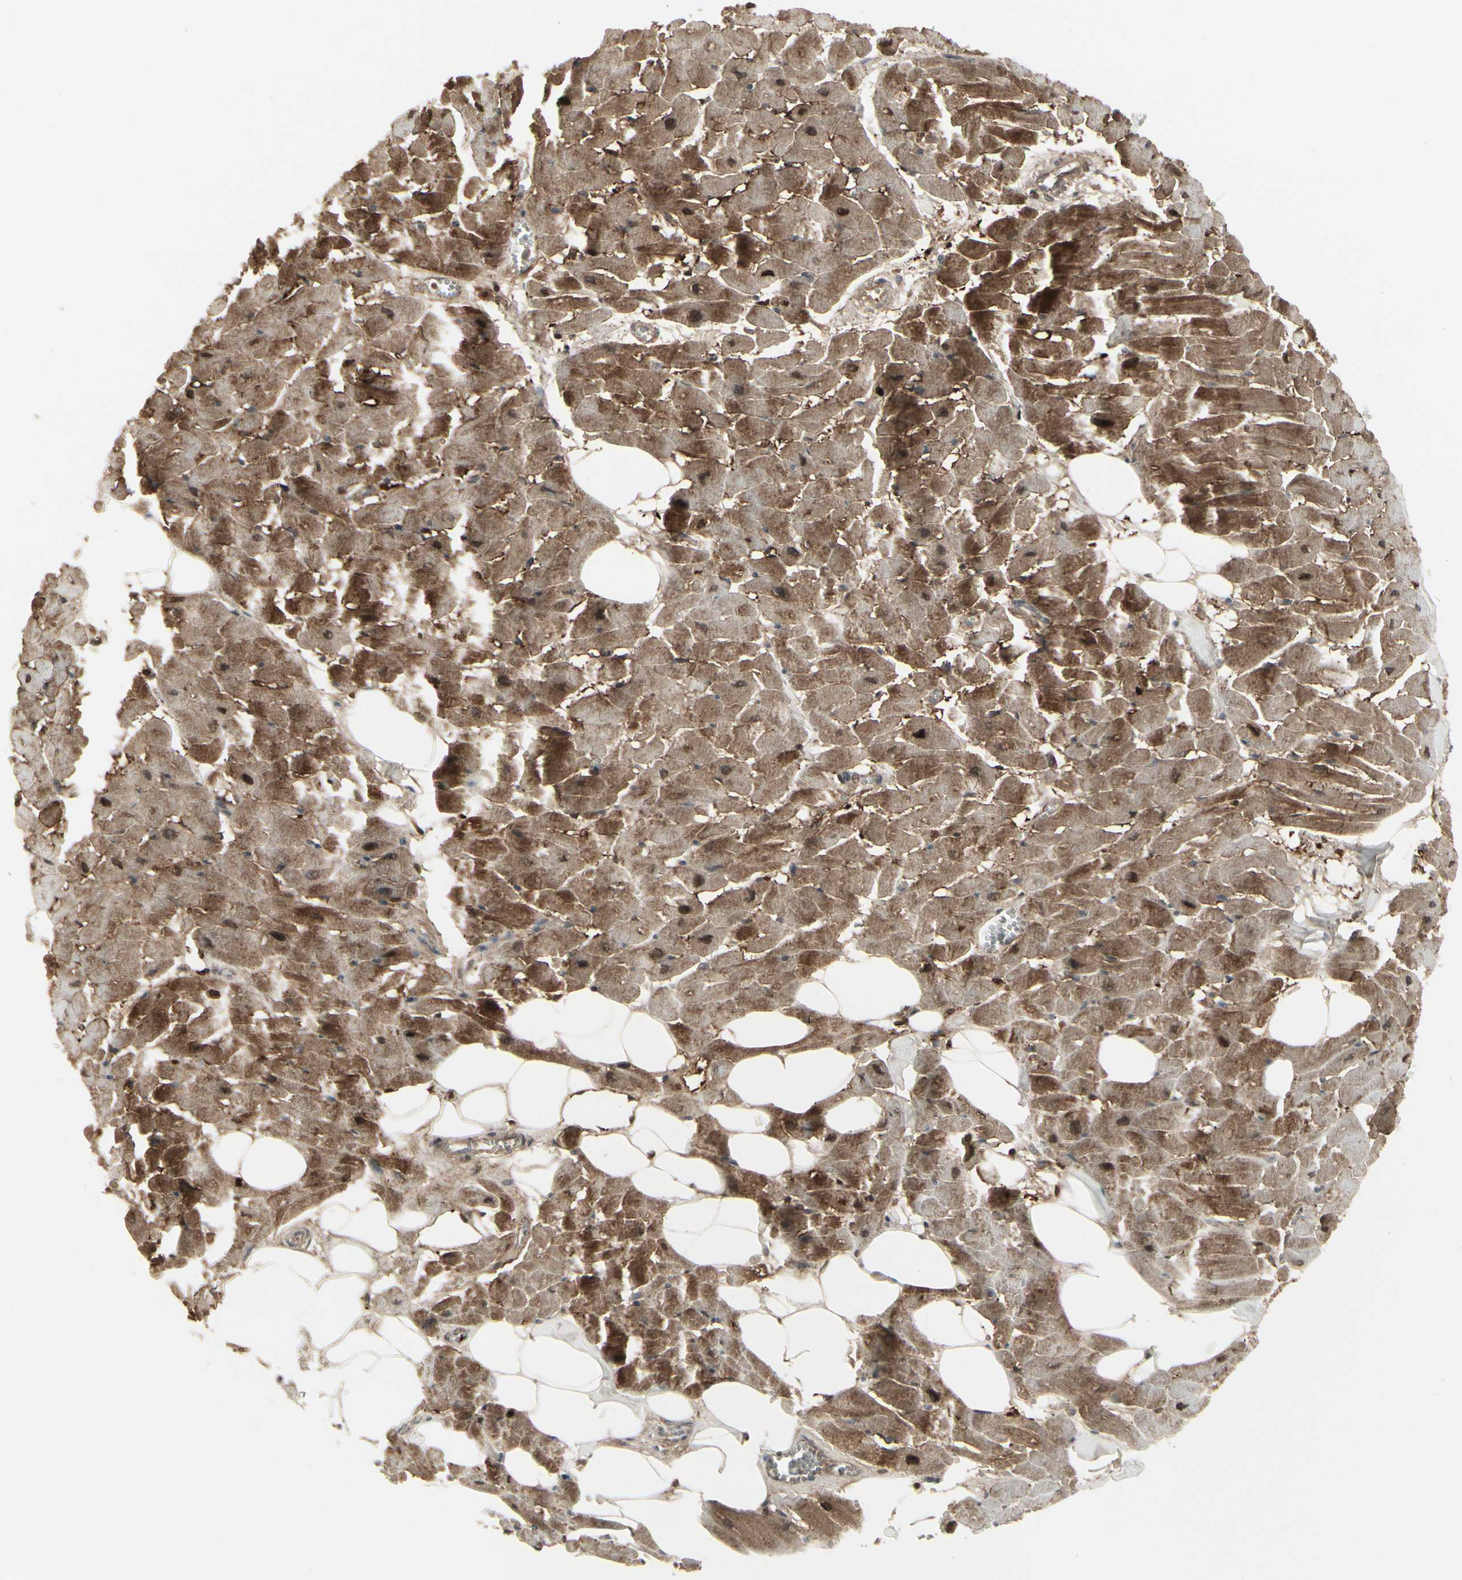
{"staining": {"intensity": "moderate", "quantity": ">75%", "location": "cytoplasmic/membranous"}, "tissue": "heart muscle", "cell_type": "Cardiomyocytes", "image_type": "normal", "snomed": [{"axis": "morphology", "description": "Normal tissue, NOS"}, {"axis": "topography", "description": "Heart"}], "caption": "A brown stain highlights moderate cytoplasmic/membranous staining of a protein in cardiomyocytes of normal heart muscle. The protein of interest is stained brown, and the nuclei are stained in blue (DAB (3,3'-diaminobenzidine) IHC with brightfield microscopy, high magnification).", "gene": "IGFBP6", "patient": {"sex": "female", "age": 19}}